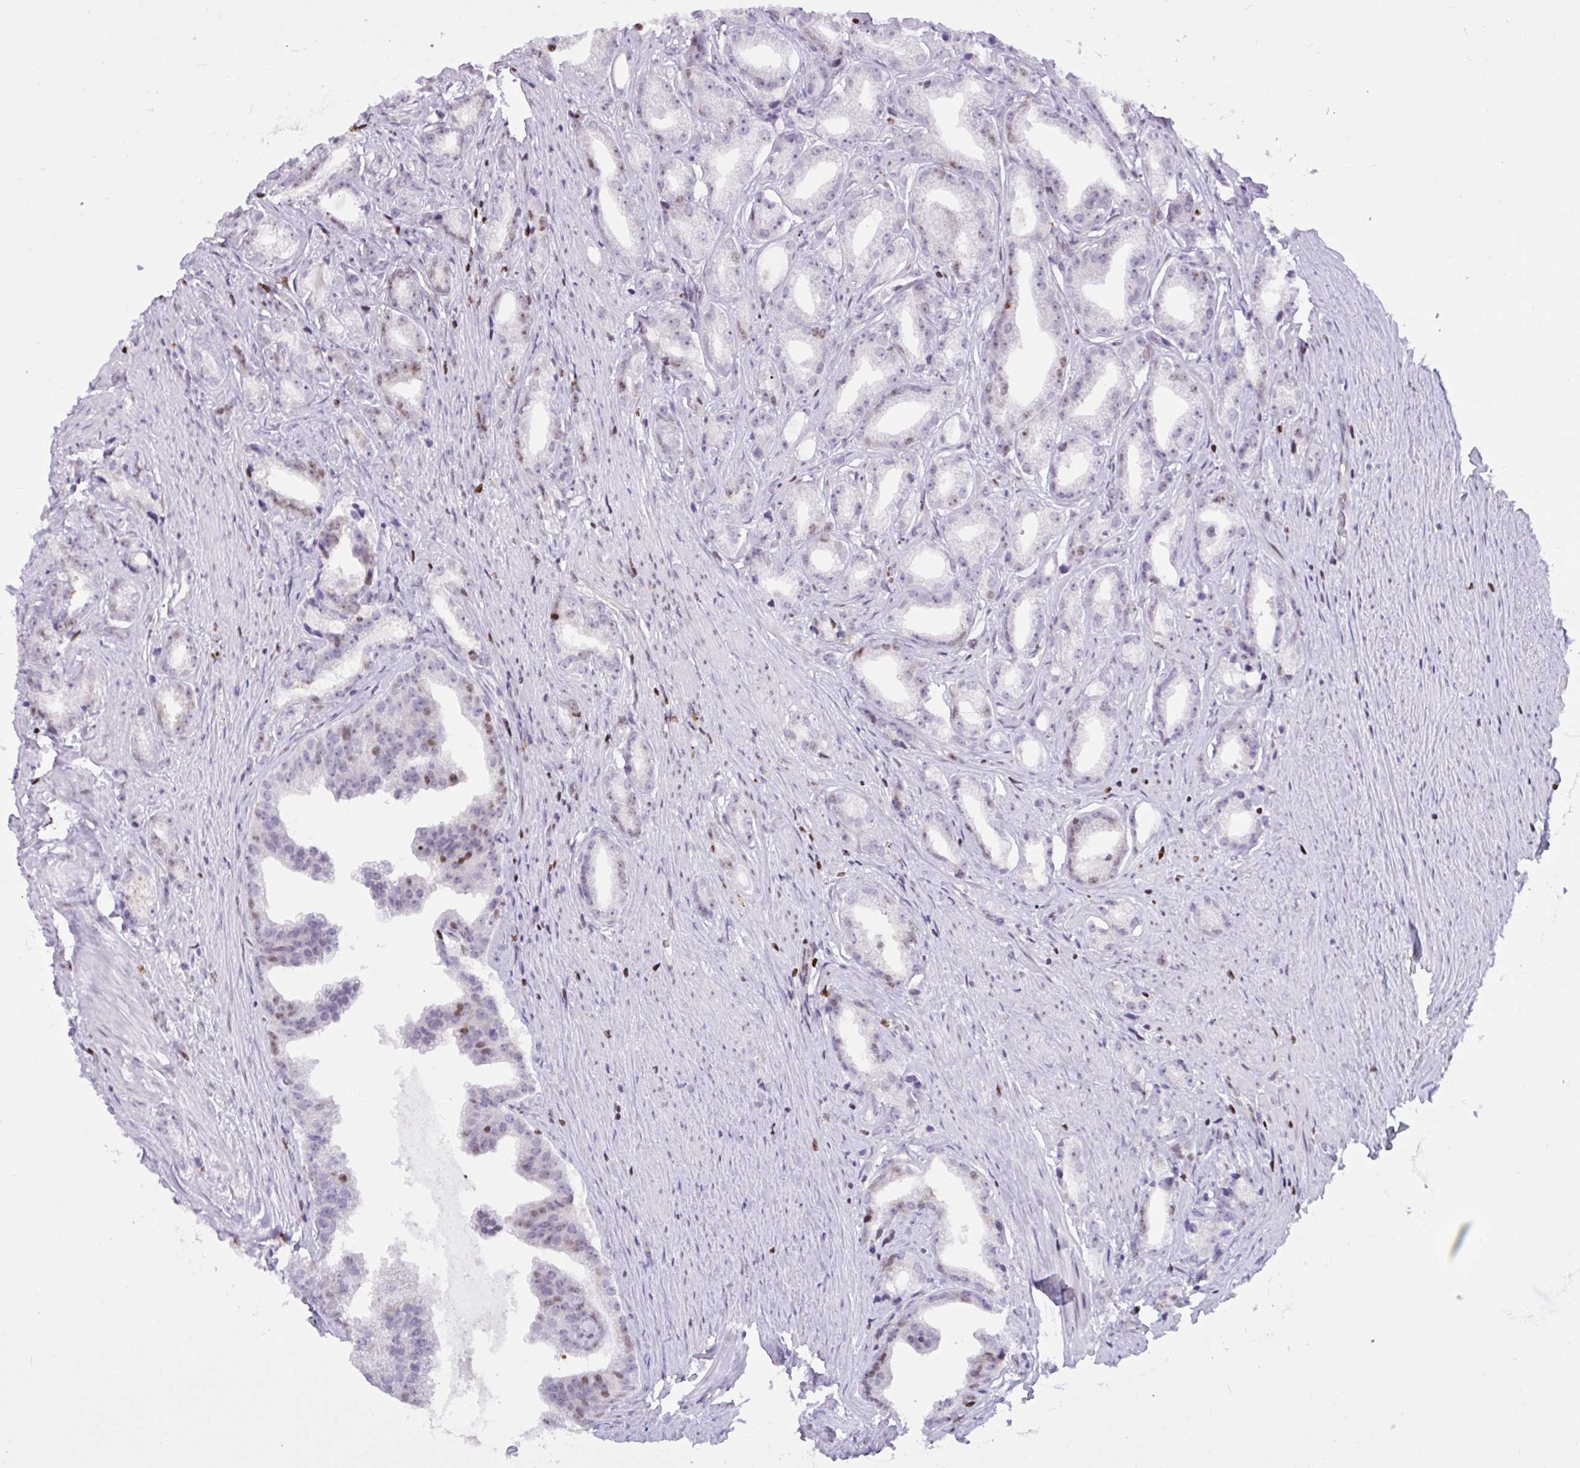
{"staining": {"intensity": "weak", "quantity": "<25%", "location": "nuclear"}, "tissue": "prostate cancer", "cell_type": "Tumor cells", "image_type": "cancer", "snomed": [{"axis": "morphology", "description": "Adenocarcinoma, Low grade"}, {"axis": "topography", "description": "Prostate"}], "caption": "A histopathology image of prostate adenocarcinoma (low-grade) stained for a protein exhibits no brown staining in tumor cells.", "gene": "HMGB2", "patient": {"sex": "male", "age": 65}}